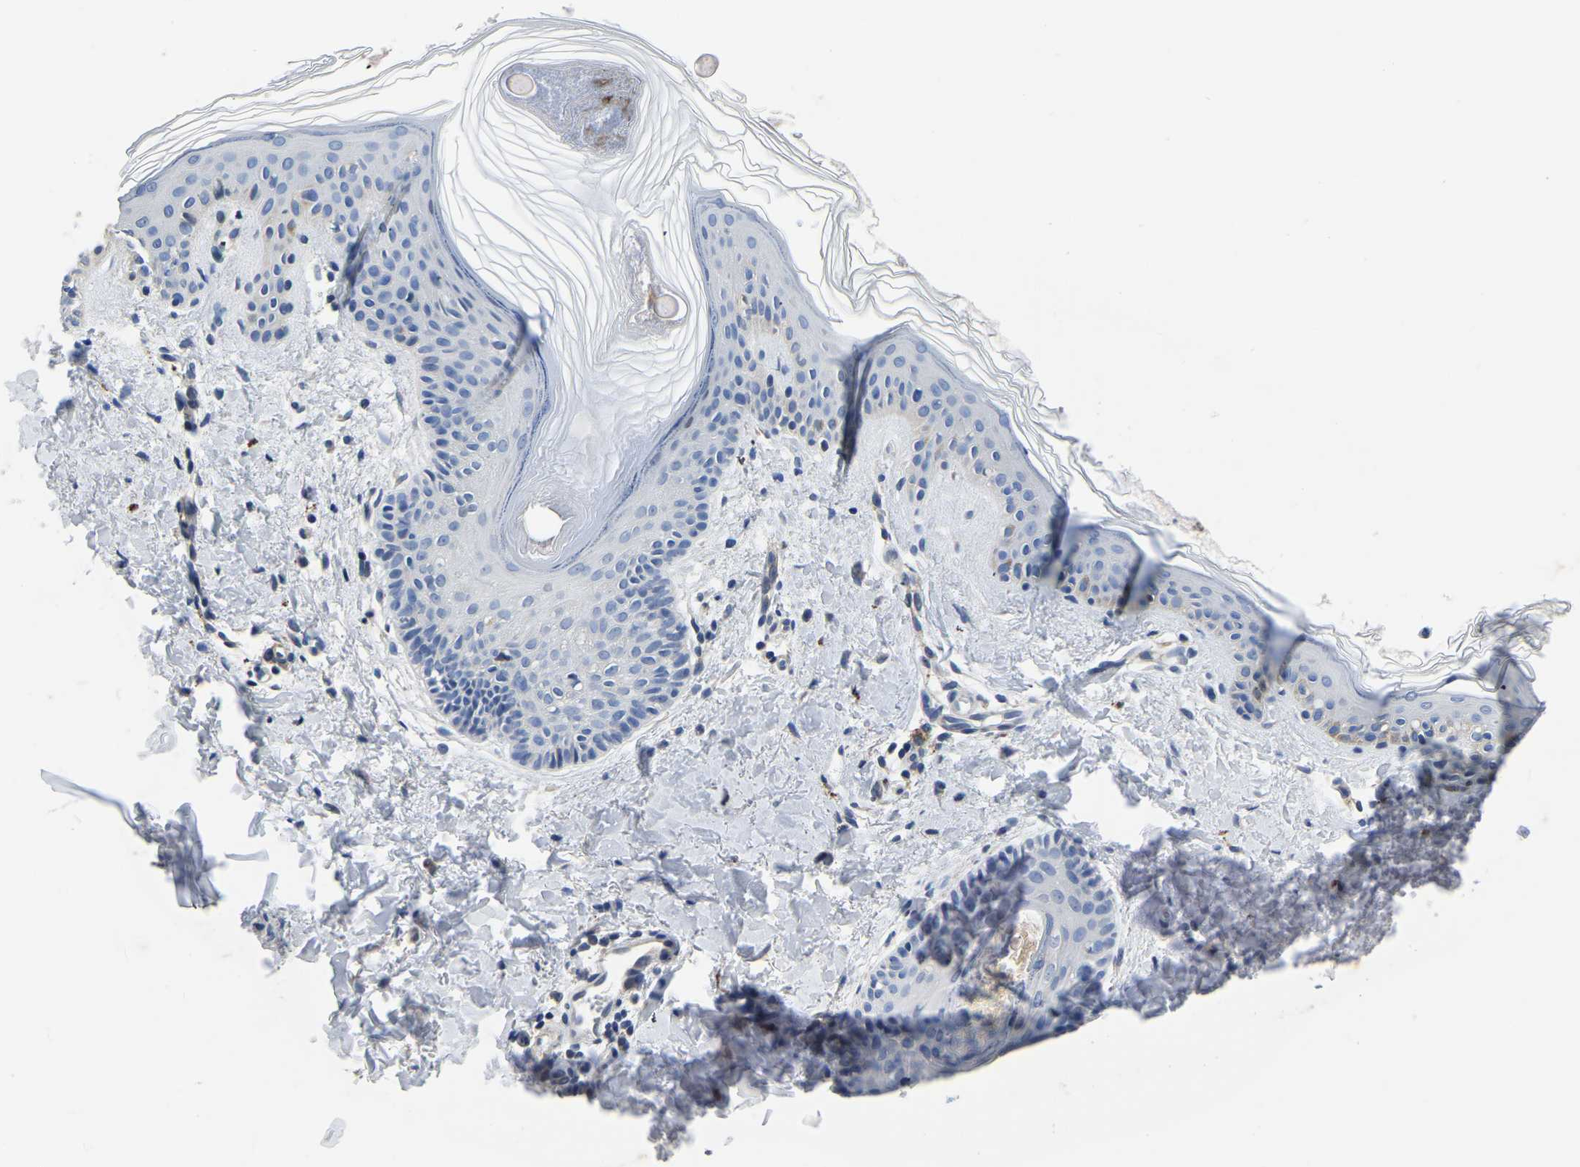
{"staining": {"intensity": "negative", "quantity": "none", "location": "none"}, "tissue": "skin", "cell_type": "Fibroblasts", "image_type": "normal", "snomed": [{"axis": "morphology", "description": "Normal tissue, NOS"}, {"axis": "topography", "description": "Skin"}], "caption": "The photomicrograph displays no significant expression in fibroblasts of skin. The staining was performed using DAB (3,3'-diaminobenzidine) to visualize the protein expression in brown, while the nuclei were stained in blue with hematoxylin (Magnification: 20x).", "gene": "PDLIM7", "patient": {"sex": "male", "age": 40}}